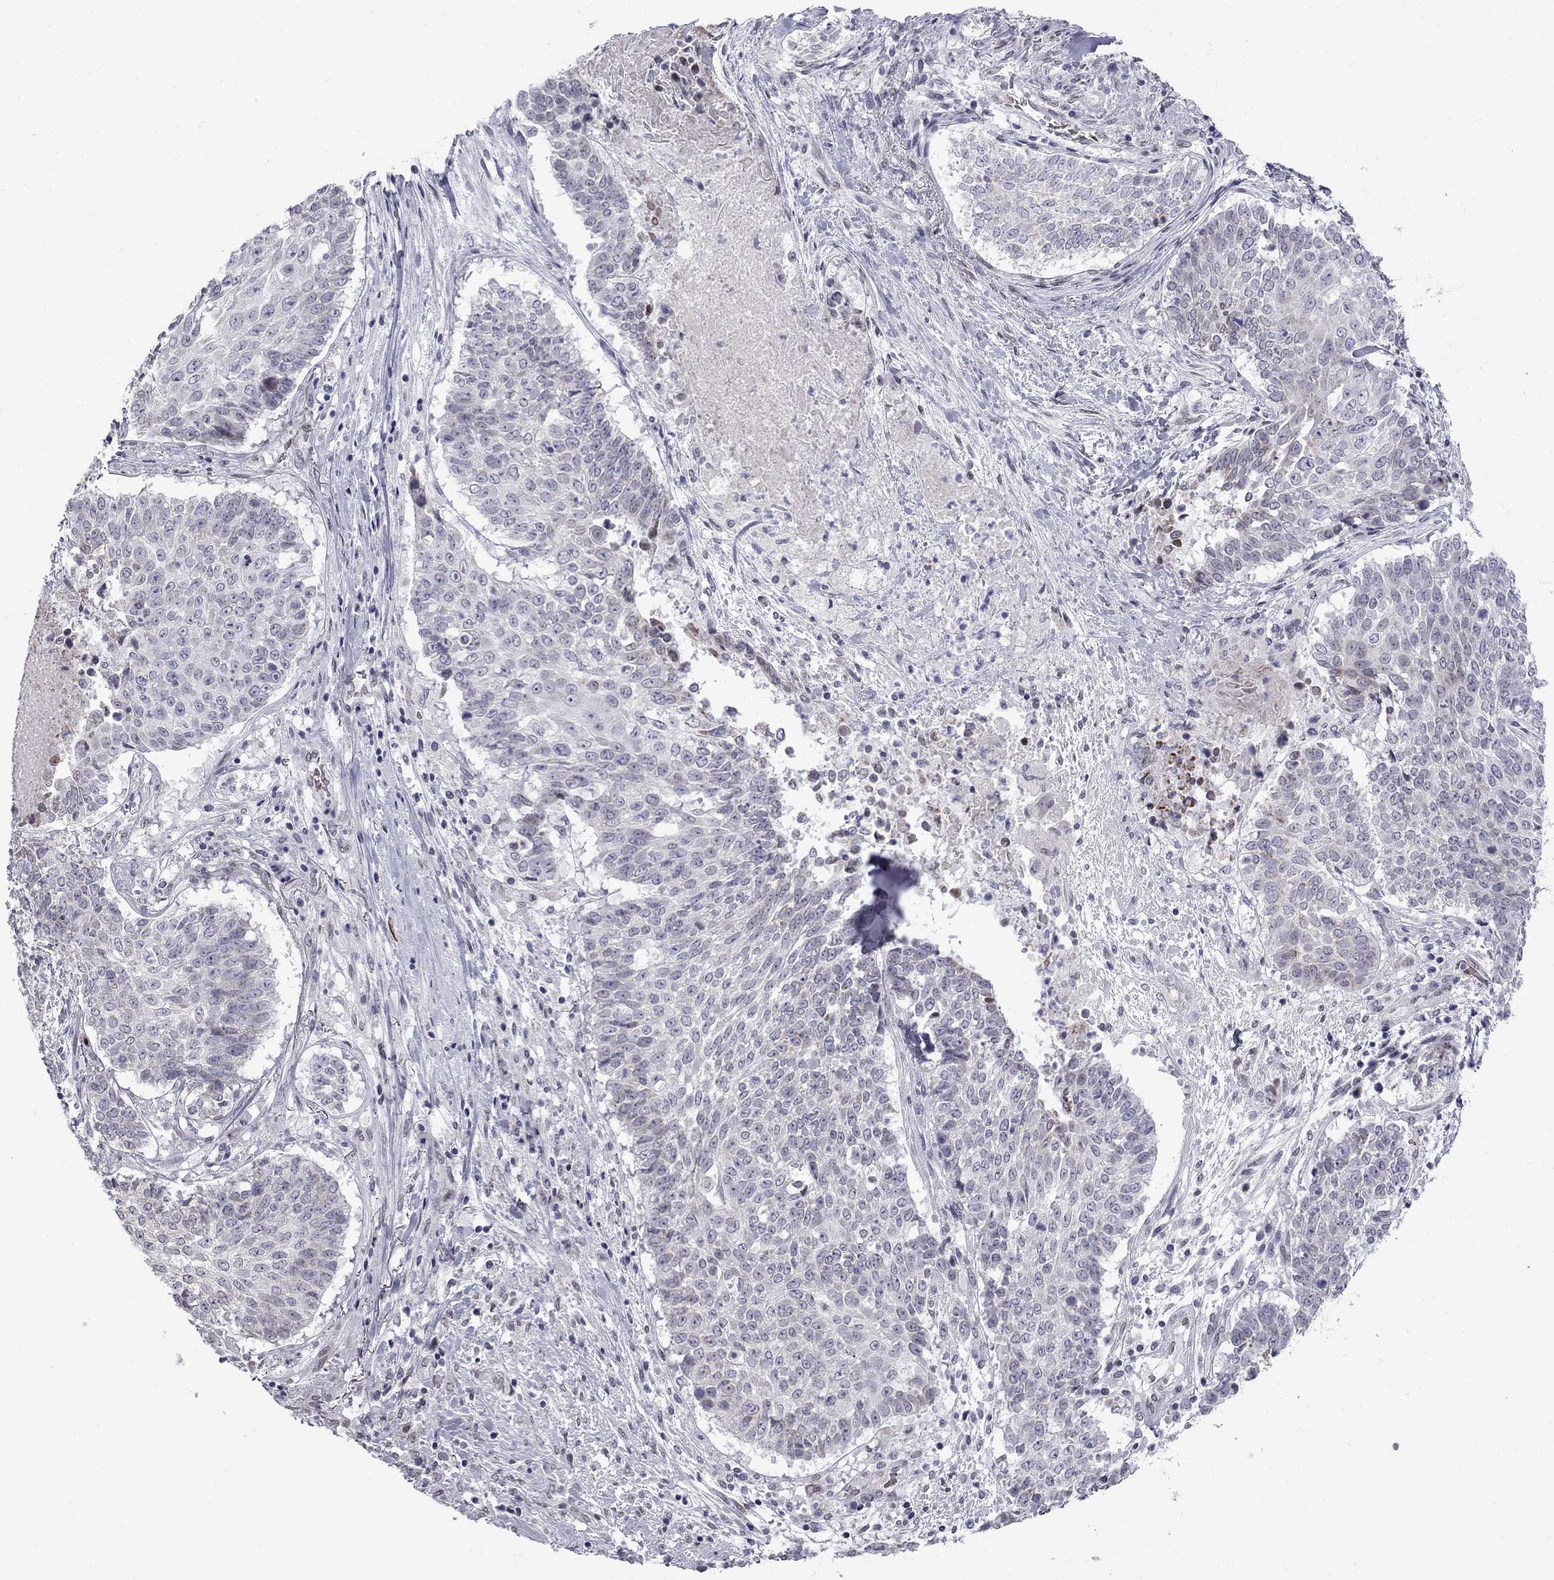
{"staining": {"intensity": "weak", "quantity": "<25%", "location": "cytoplasmic/membranous"}, "tissue": "lung cancer", "cell_type": "Tumor cells", "image_type": "cancer", "snomed": [{"axis": "morphology", "description": "Squamous cell carcinoma, NOS"}, {"axis": "topography", "description": "Lung"}], "caption": "This photomicrograph is of lung squamous cell carcinoma stained with immunohistochemistry to label a protein in brown with the nuclei are counter-stained blue. There is no expression in tumor cells.", "gene": "CLTCL1", "patient": {"sex": "male", "age": 64}}